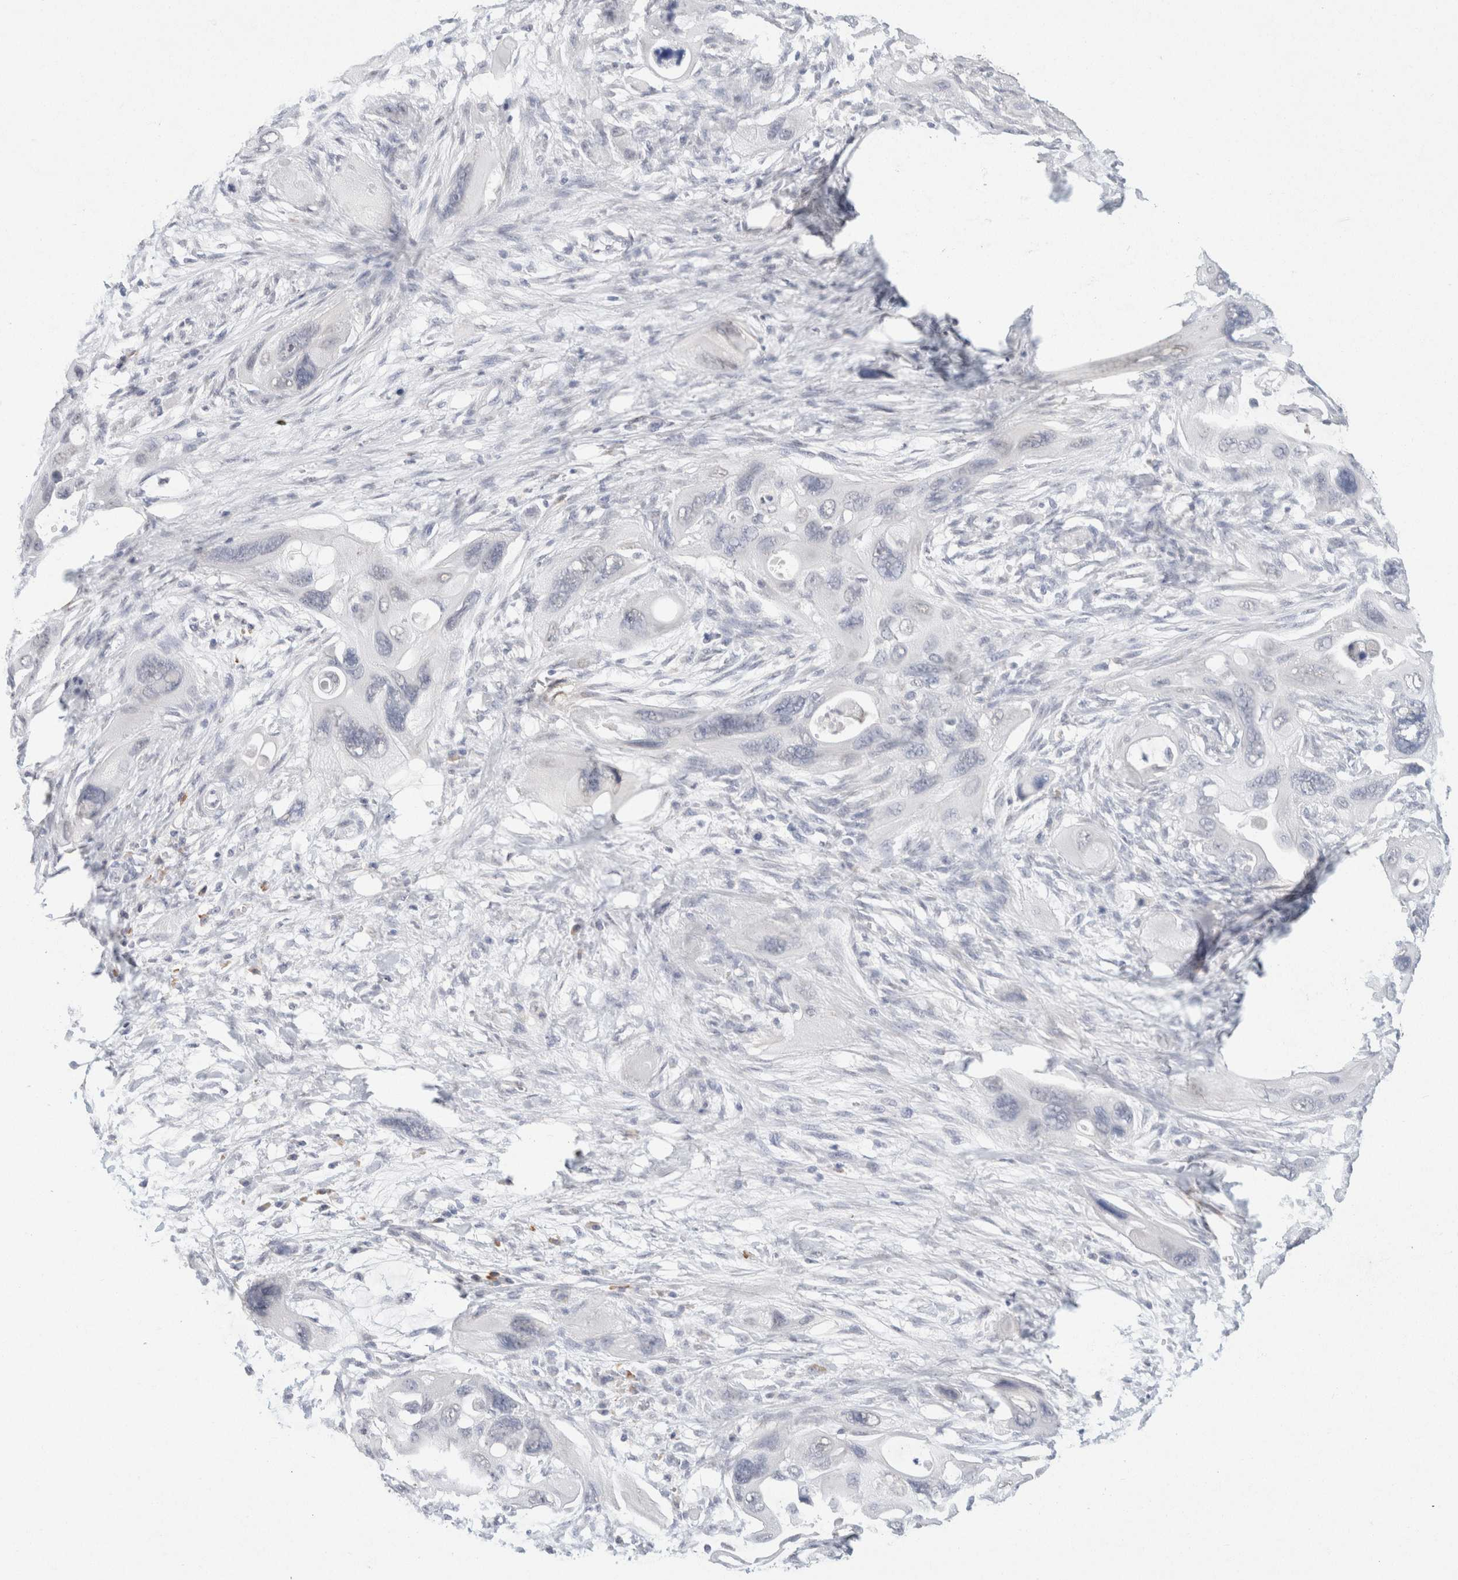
{"staining": {"intensity": "negative", "quantity": "none", "location": "none"}, "tissue": "pancreatic cancer", "cell_type": "Tumor cells", "image_type": "cancer", "snomed": [{"axis": "morphology", "description": "Adenocarcinoma, NOS"}, {"axis": "topography", "description": "Pancreas"}], "caption": "Protein analysis of pancreatic adenocarcinoma displays no significant expression in tumor cells.", "gene": "CD80", "patient": {"sex": "male", "age": 73}}